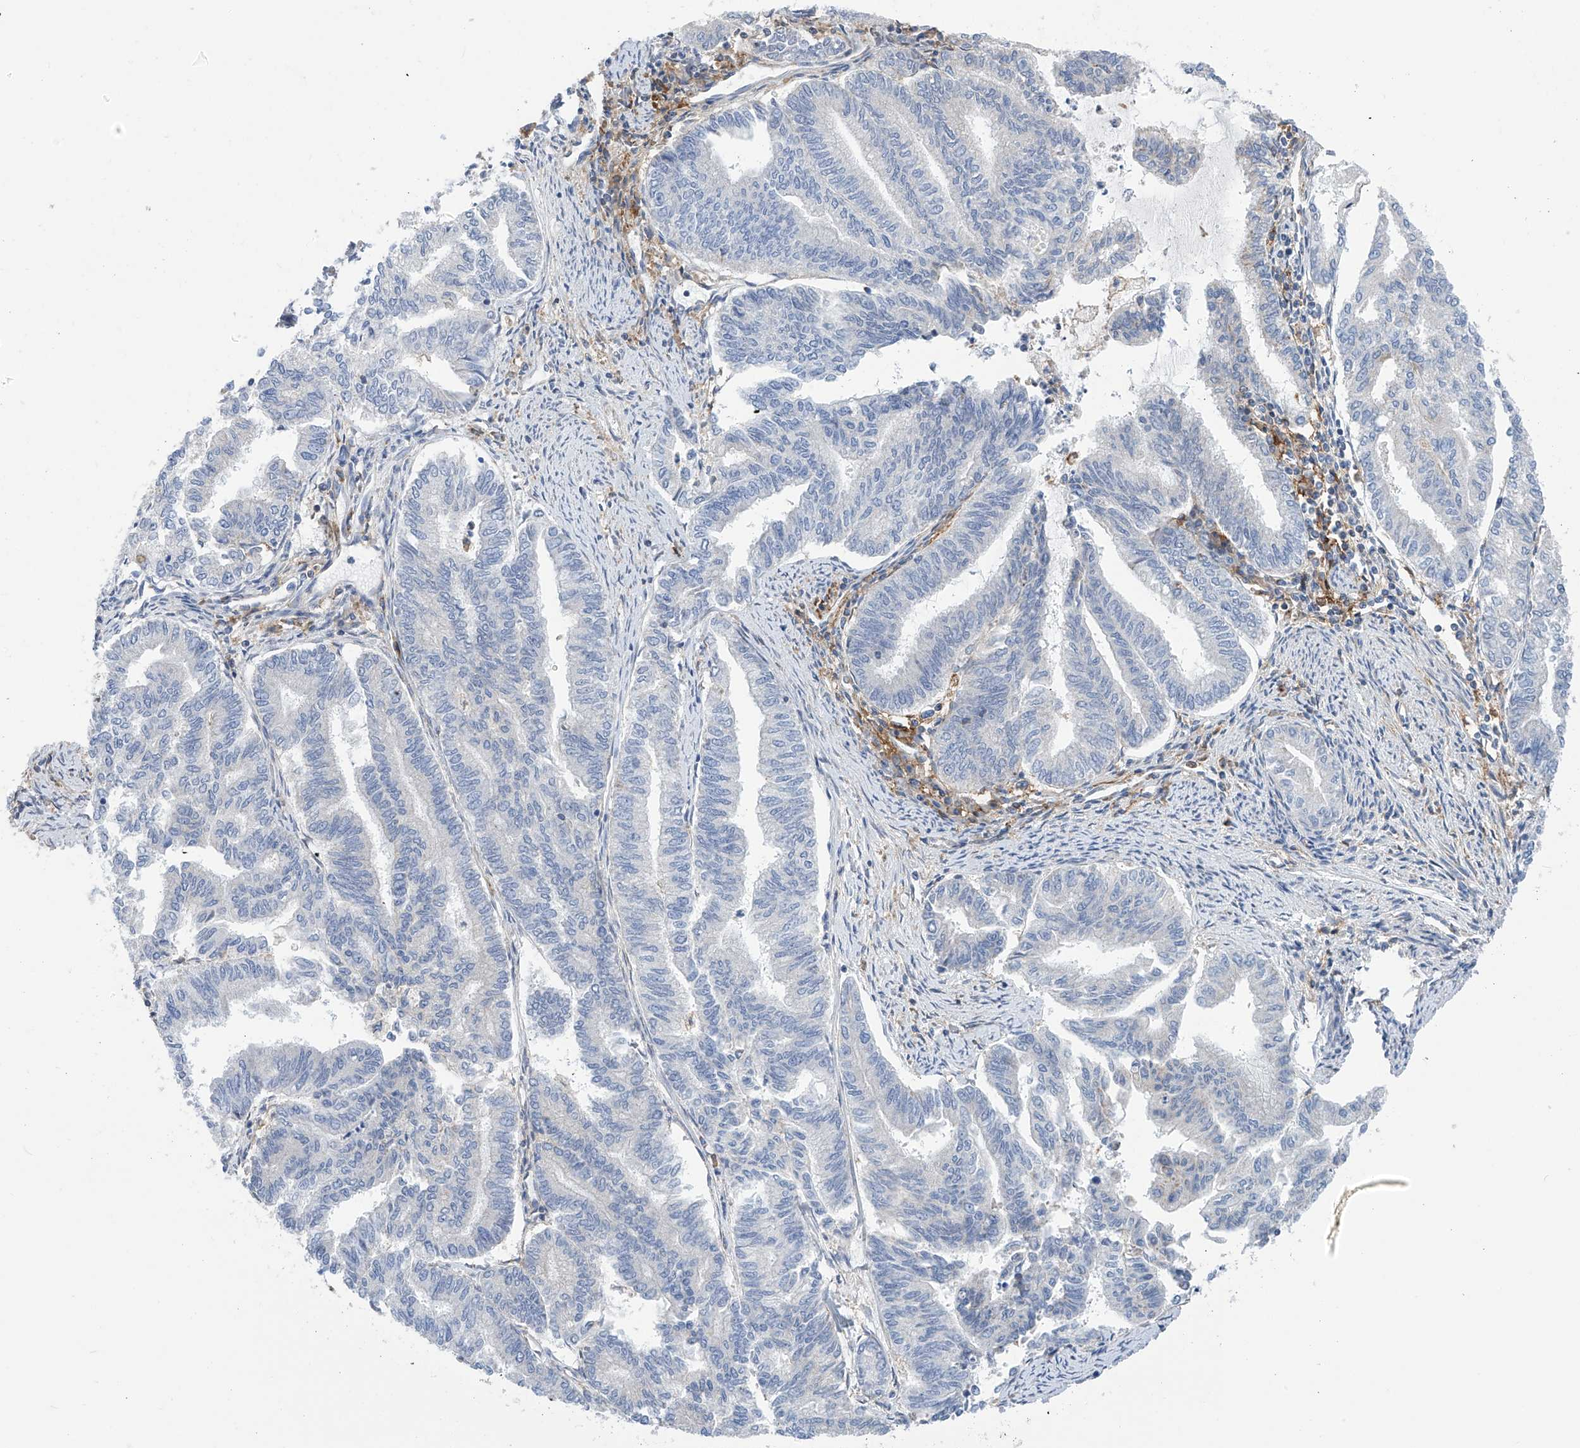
{"staining": {"intensity": "negative", "quantity": "none", "location": "none"}, "tissue": "endometrial cancer", "cell_type": "Tumor cells", "image_type": "cancer", "snomed": [{"axis": "morphology", "description": "Adenocarcinoma, NOS"}, {"axis": "topography", "description": "Endometrium"}], "caption": "The histopathology image demonstrates no significant staining in tumor cells of adenocarcinoma (endometrial).", "gene": "P2RX7", "patient": {"sex": "female", "age": 79}}